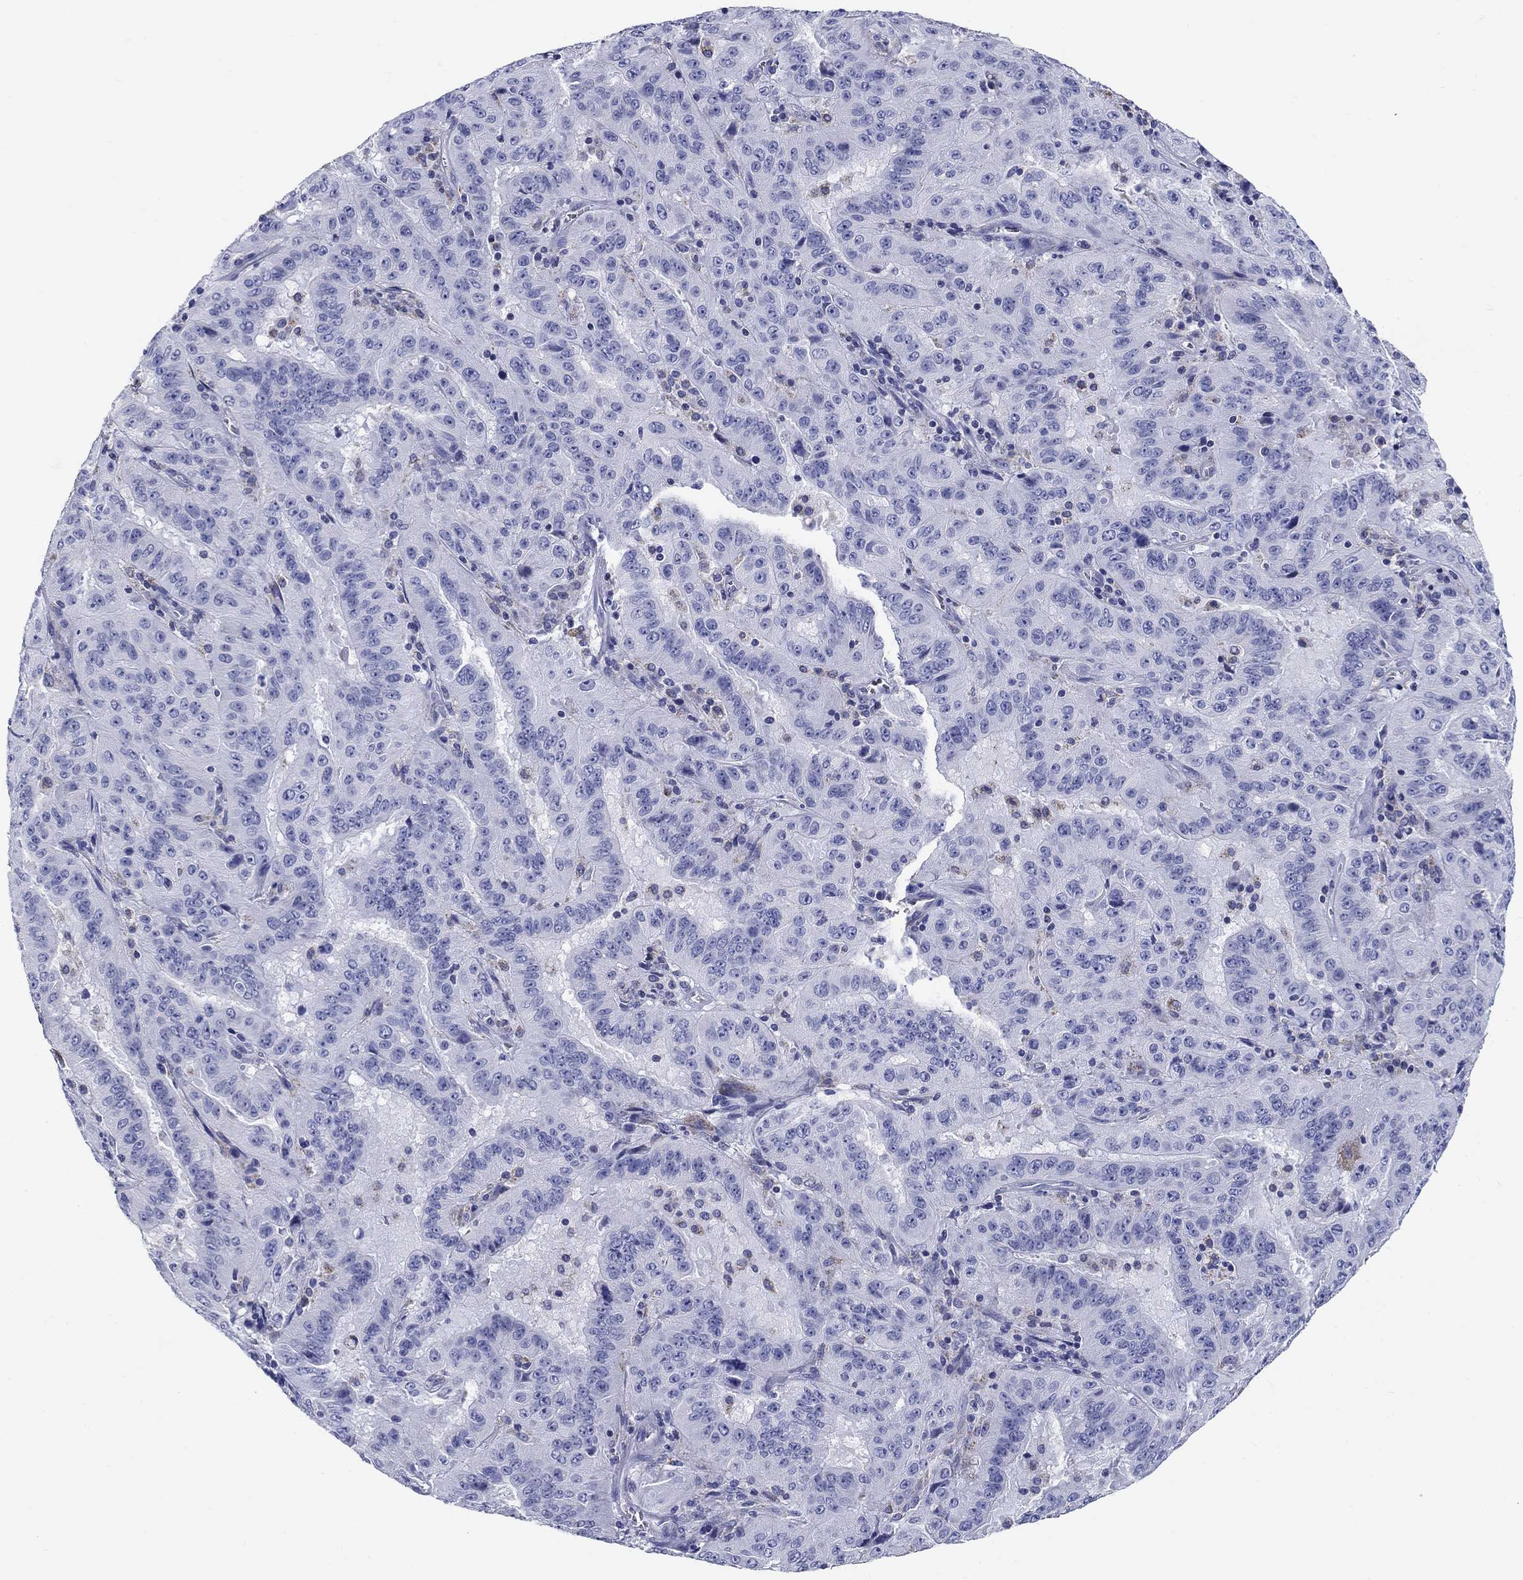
{"staining": {"intensity": "negative", "quantity": "none", "location": "none"}, "tissue": "pancreatic cancer", "cell_type": "Tumor cells", "image_type": "cancer", "snomed": [{"axis": "morphology", "description": "Adenocarcinoma, NOS"}, {"axis": "topography", "description": "Pancreas"}], "caption": "The immunohistochemistry histopathology image has no significant staining in tumor cells of pancreatic adenocarcinoma tissue.", "gene": "UPB1", "patient": {"sex": "male", "age": 63}}